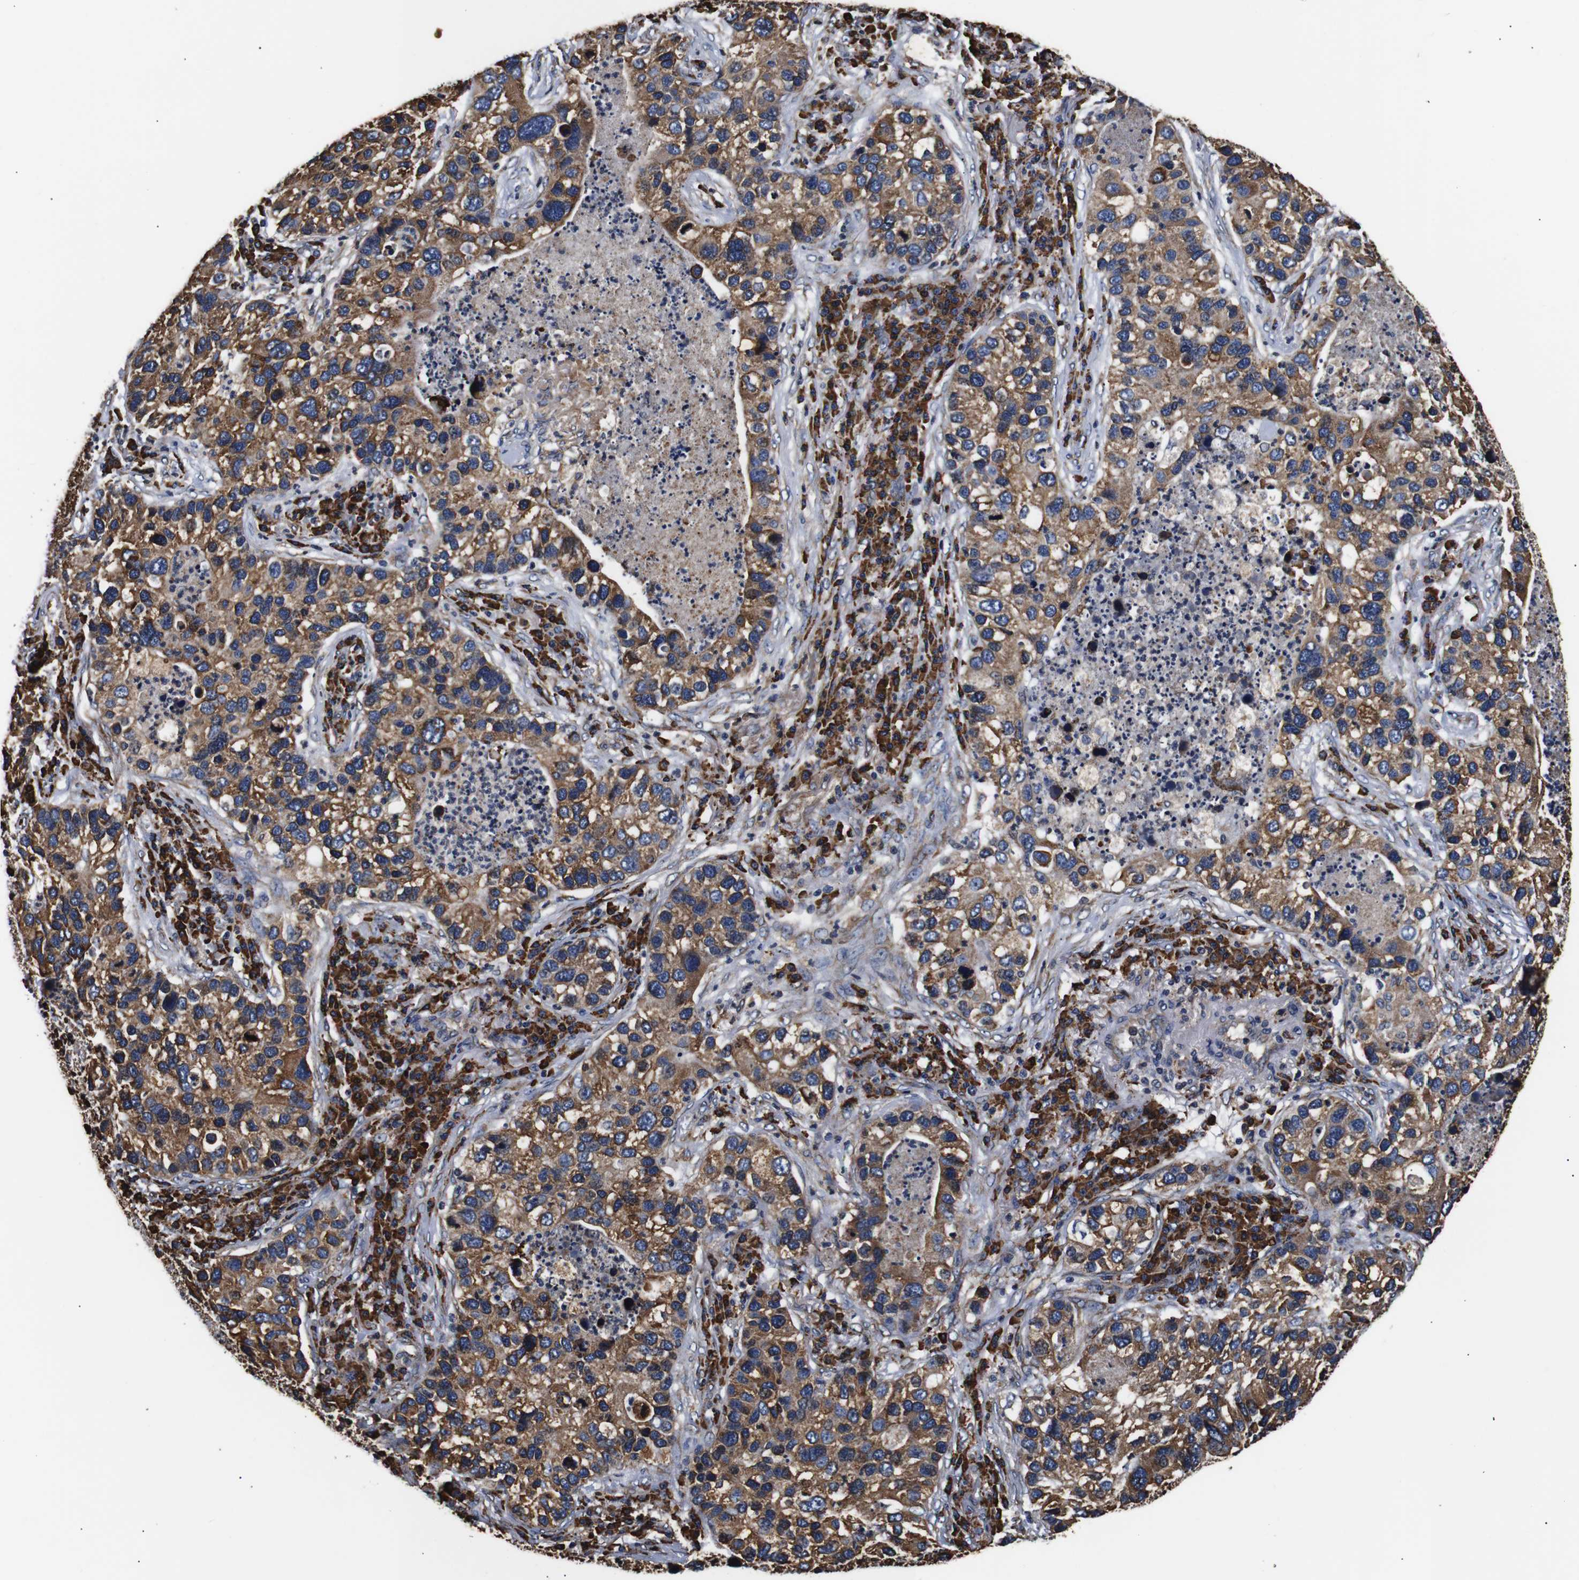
{"staining": {"intensity": "moderate", "quantity": ">75%", "location": "cytoplasmic/membranous"}, "tissue": "lung cancer", "cell_type": "Tumor cells", "image_type": "cancer", "snomed": [{"axis": "morphology", "description": "Normal tissue, NOS"}, {"axis": "morphology", "description": "Adenocarcinoma, NOS"}, {"axis": "topography", "description": "Bronchus"}, {"axis": "topography", "description": "Lung"}], "caption": "Approximately >75% of tumor cells in adenocarcinoma (lung) reveal moderate cytoplasmic/membranous protein positivity as visualized by brown immunohistochemical staining.", "gene": "HHIP", "patient": {"sex": "male", "age": 54}}